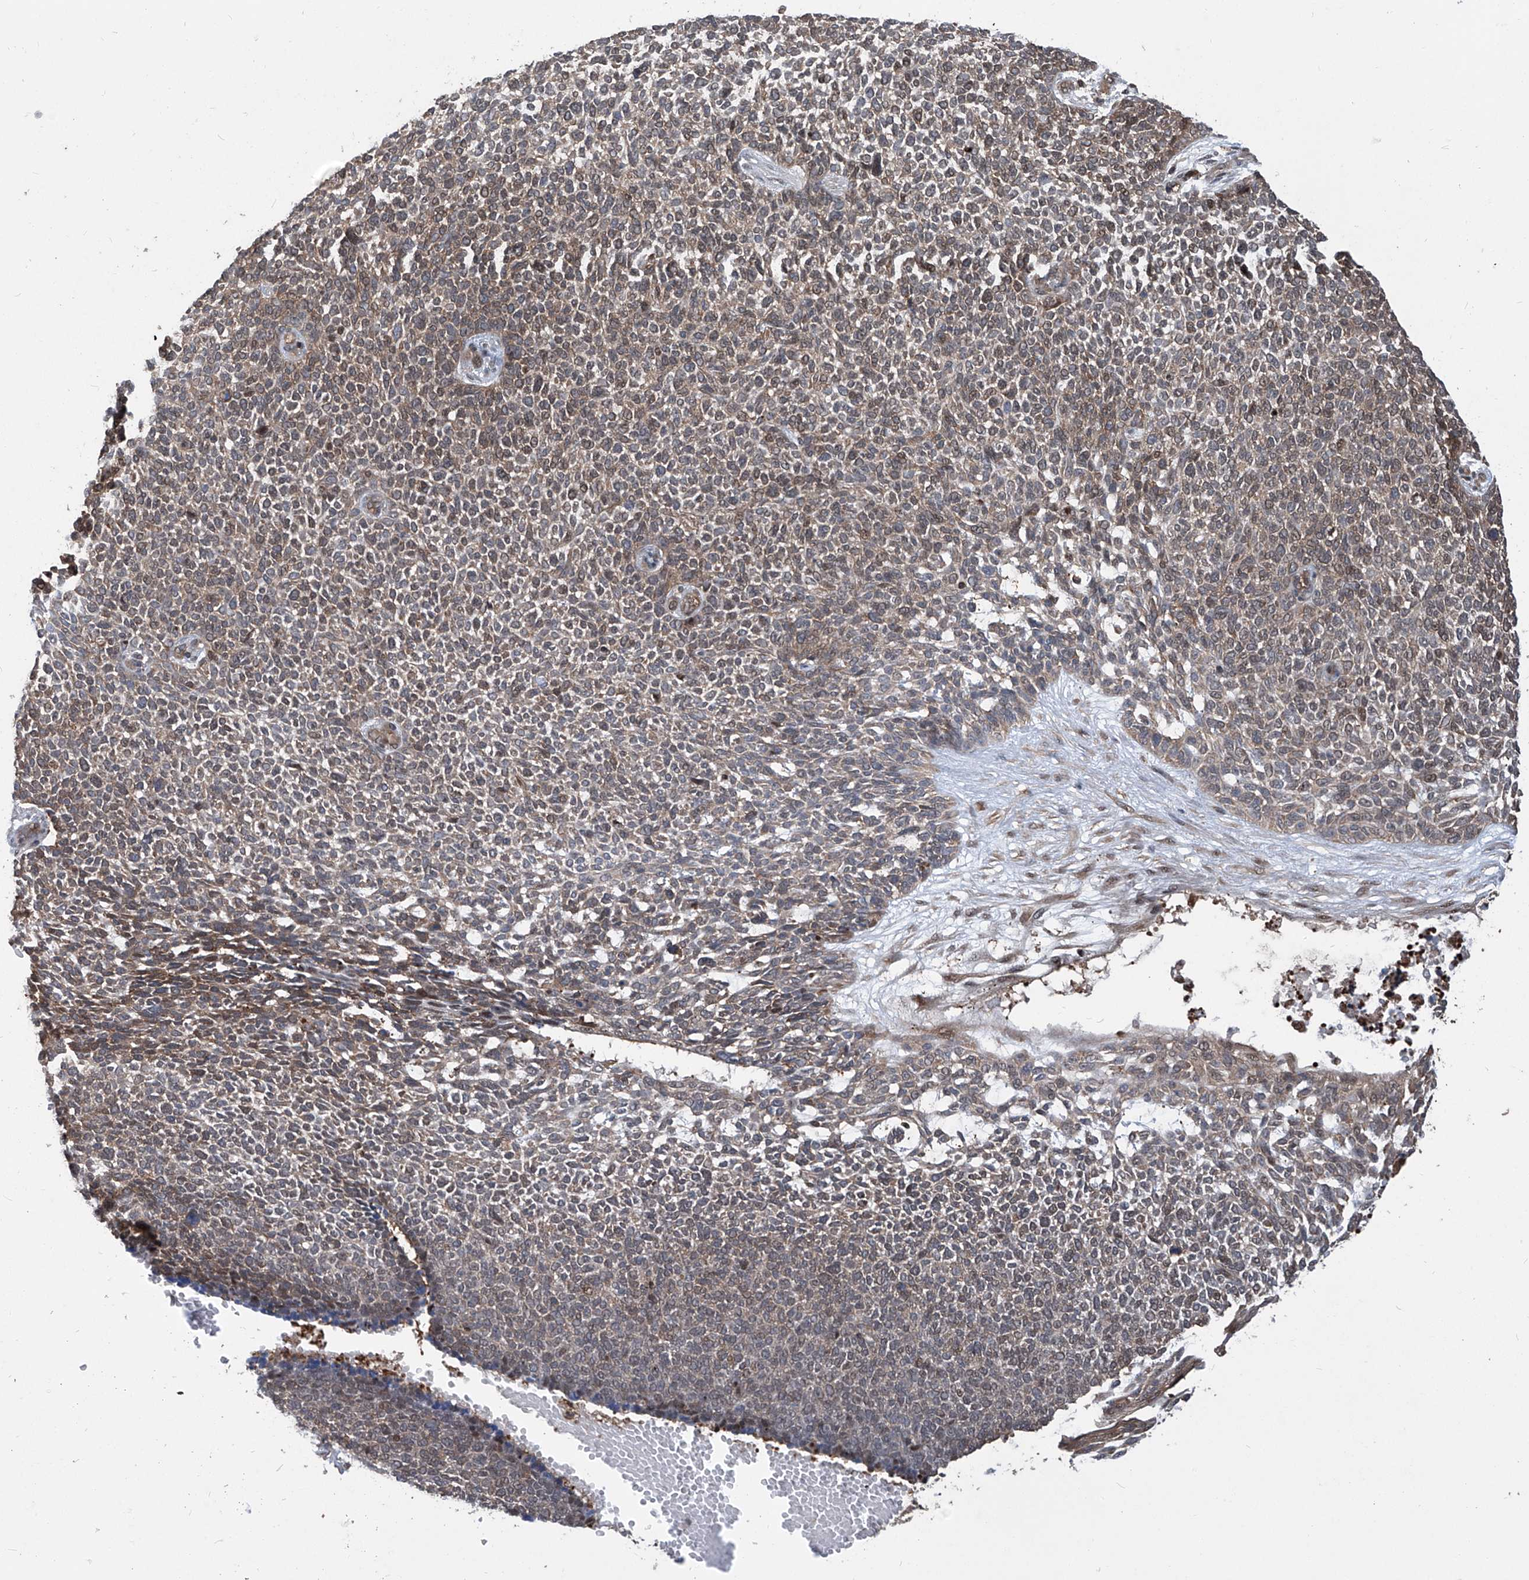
{"staining": {"intensity": "weak", "quantity": "<25%", "location": "cytoplasmic/membranous"}, "tissue": "skin cancer", "cell_type": "Tumor cells", "image_type": "cancer", "snomed": [{"axis": "morphology", "description": "Basal cell carcinoma"}, {"axis": "topography", "description": "Skin"}], "caption": "The IHC histopathology image has no significant expression in tumor cells of skin cancer tissue.", "gene": "PSMB1", "patient": {"sex": "female", "age": 84}}